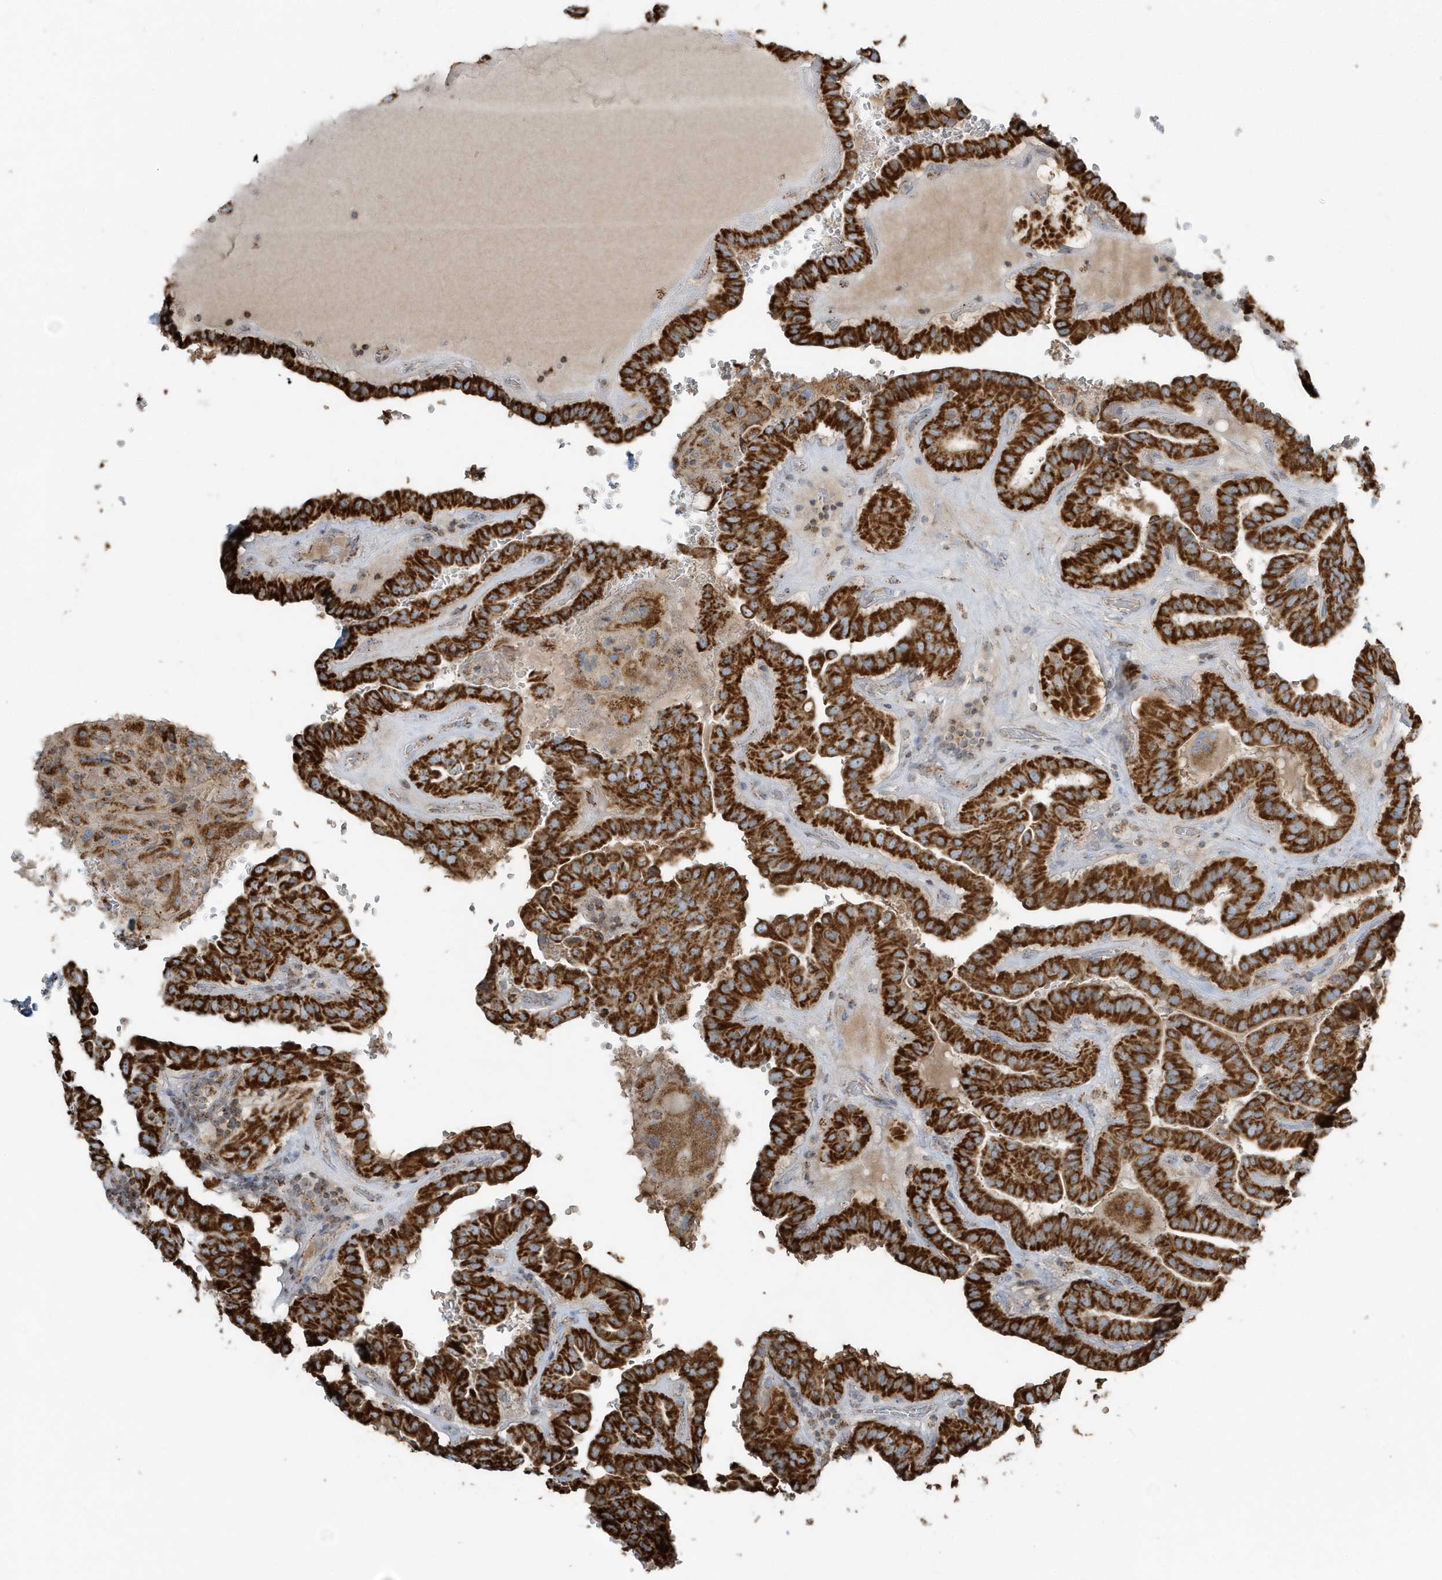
{"staining": {"intensity": "strong", "quantity": ">75%", "location": "cytoplasmic/membranous"}, "tissue": "thyroid cancer", "cell_type": "Tumor cells", "image_type": "cancer", "snomed": [{"axis": "morphology", "description": "Papillary adenocarcinoma, NOS"}, {"axis": "topography", "description": "Thyroid gland"}], "caption": "DAB immunohistochemical staining of papillary adenocarcinoma (thyroid) displays strong cytoplasmic/membranous protein staining in approximately >75% of tumor cells.", "gene": "RAB11FIP3", "patient": {"sex": "male", "age": 77}}